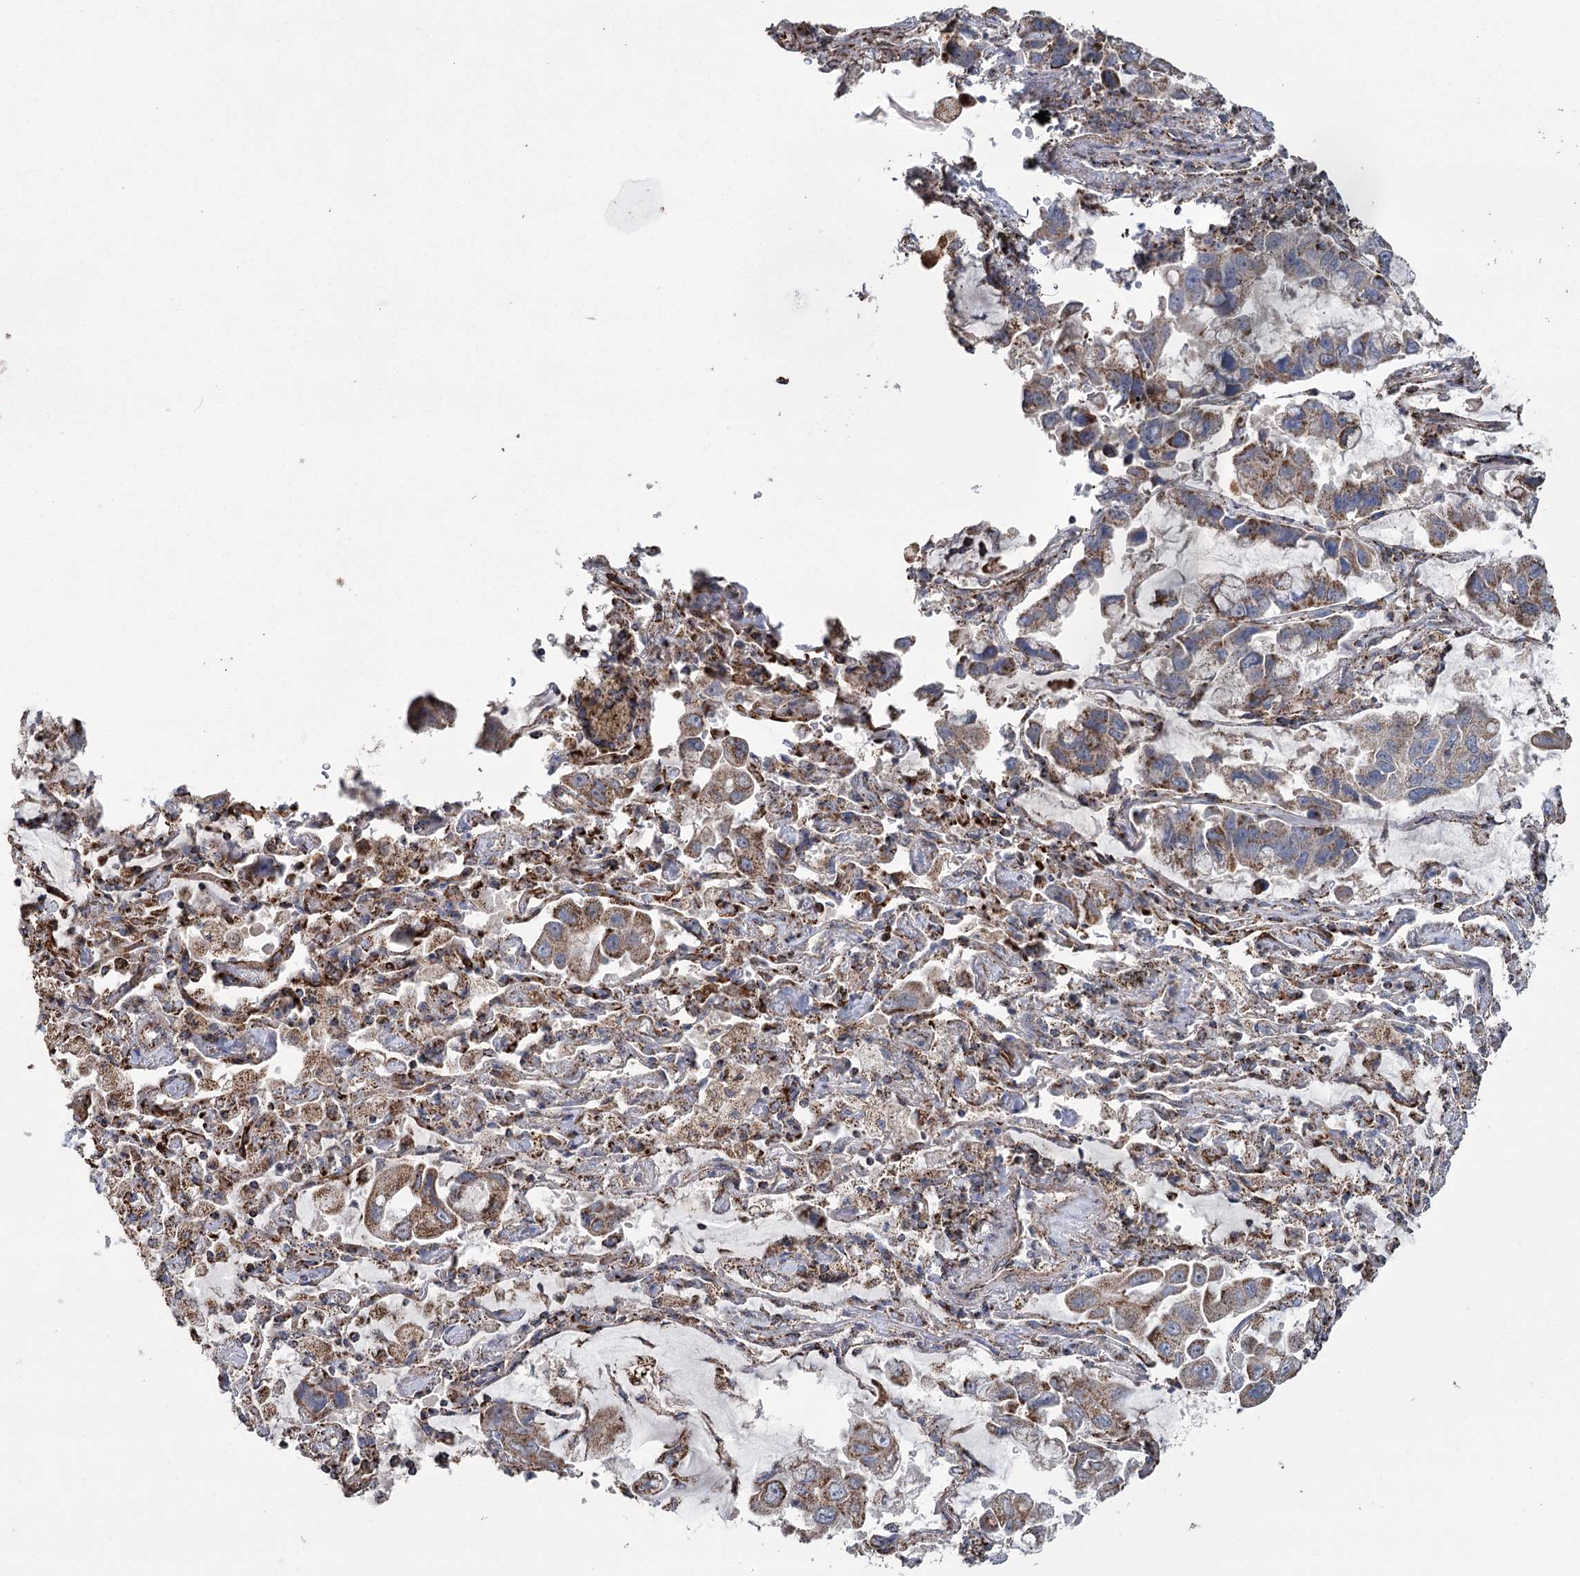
{"staining": {"intensity": "moderate", "quantity": ">75%", "location": "cytoplasmic/membranous"}, "tissue": "lung cancer", "cell_type": "Tumor cells", "image_type": "cancer", "snomed": [{"axis": "morphology", "description": "Adenocarcinoma, NOS"}, {"axis": "topography", "description": "Lung"}], "caption": "This is a histology image of immunohistochemistry (IHC) staining of lung cancer (adenocarcinoma), which shows moderate expression in the cytoplasmic/membranous of tumor cells.", "gene": "RANBP3L", "patient": {"sex": "male", "age": 64}}